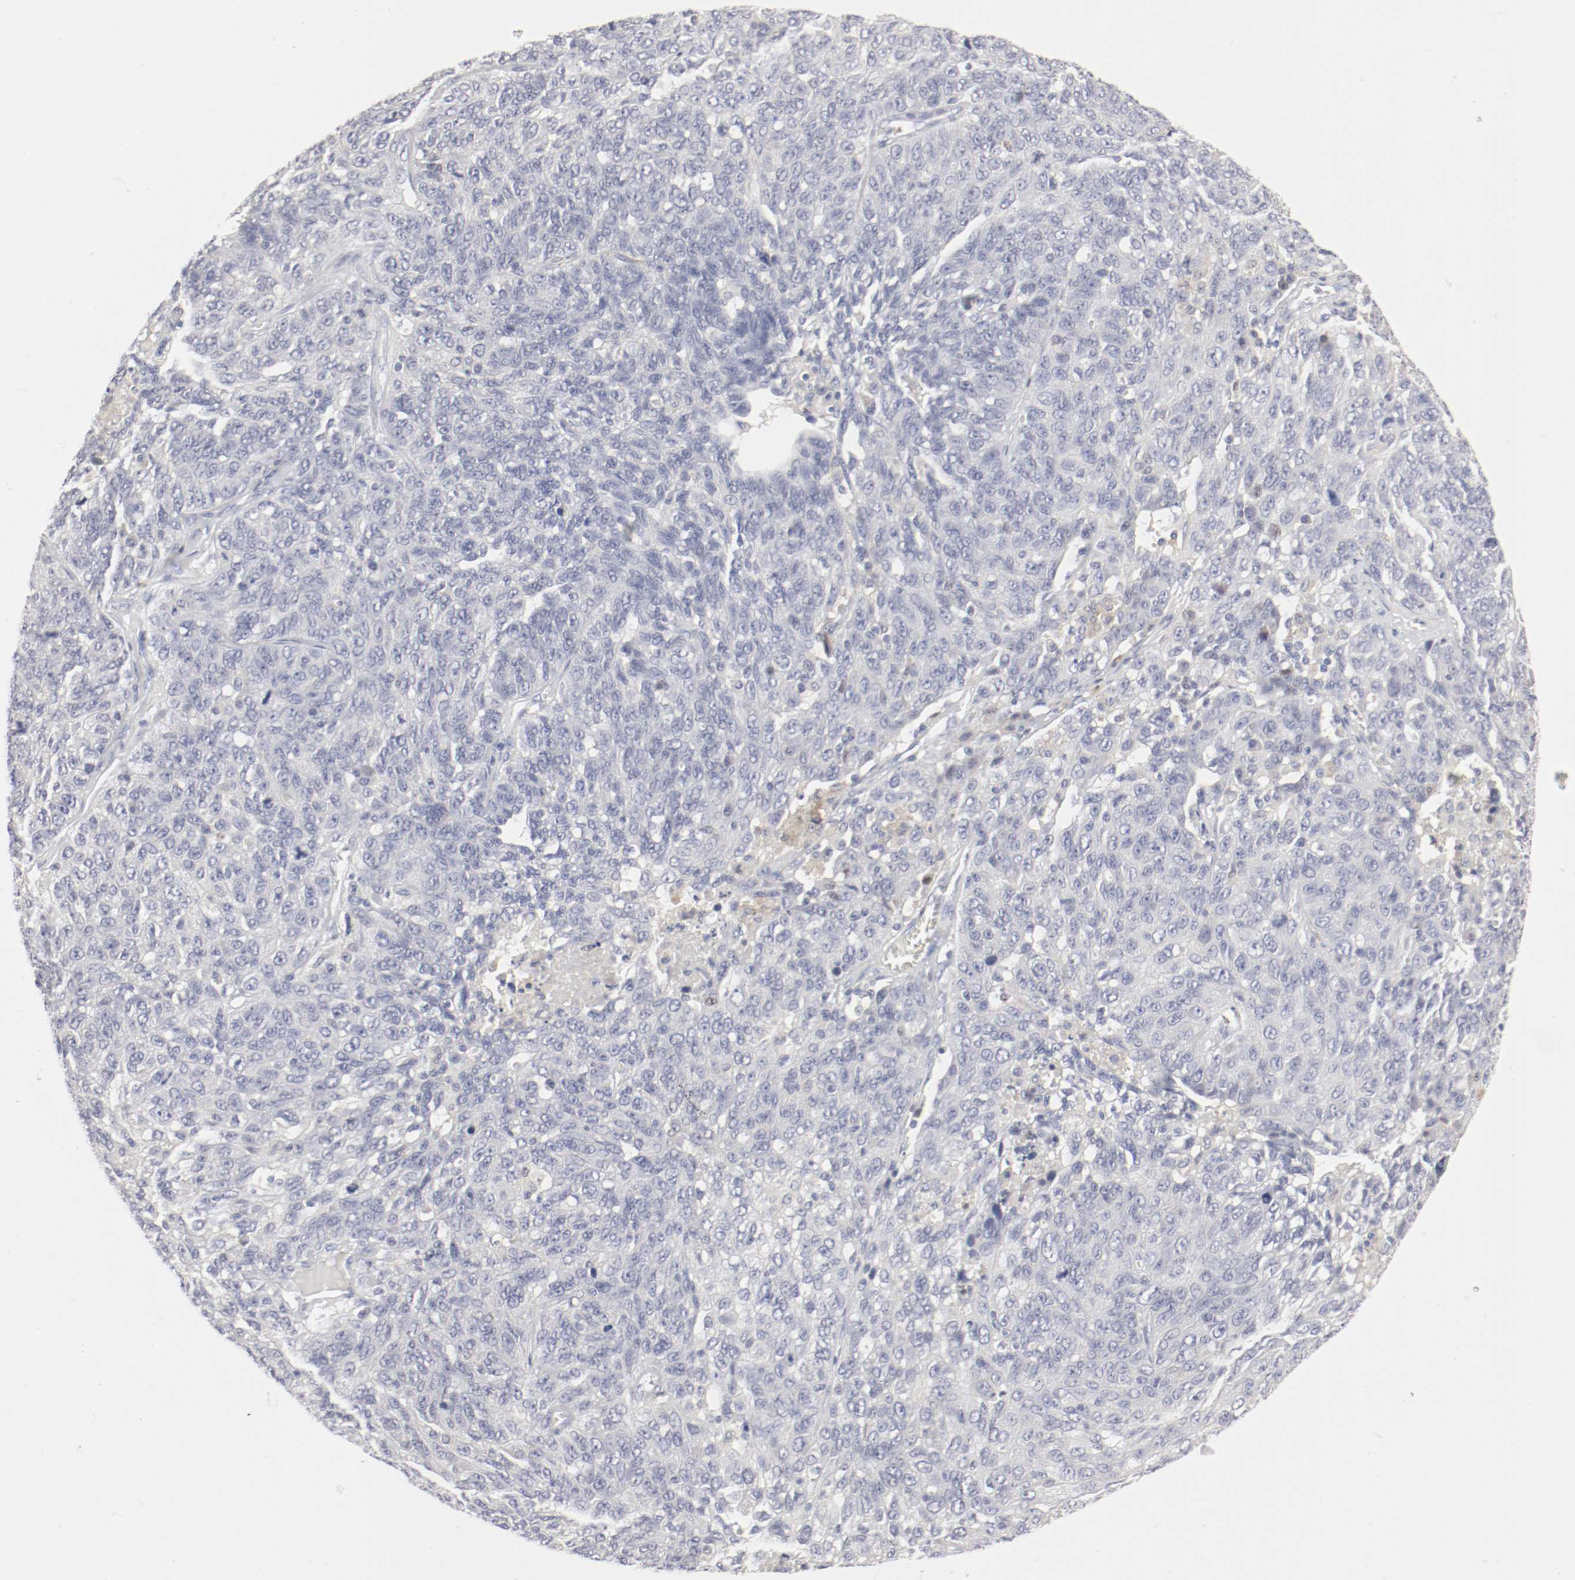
{"staining": {"intensity": "negative", "quantity": "none", "location": "none"}, "tissue": "ovarian cancer", "cell_type": "Tumor cells", "image_type": "cancer", "snomed": [{"axis": "morphology", "description": "Cystadenocarcinoma, serous, NOS"}, {"axis": "topography", "description": "Ovary"}], "caption": "High magnification brightfield microscopy of ovarian serous cystadenocarcinoma stained with DAB (brown) and counterstained with hematoxylin (blue): tumor cells show no significant staining. (Stains: DAB immunohistochemistry with hematoxylin counter stain, Microscopy: brightfield microscopy at high magnification).", "gene": "ITGAX", "patient": {"sex": "female", "age": 71}}